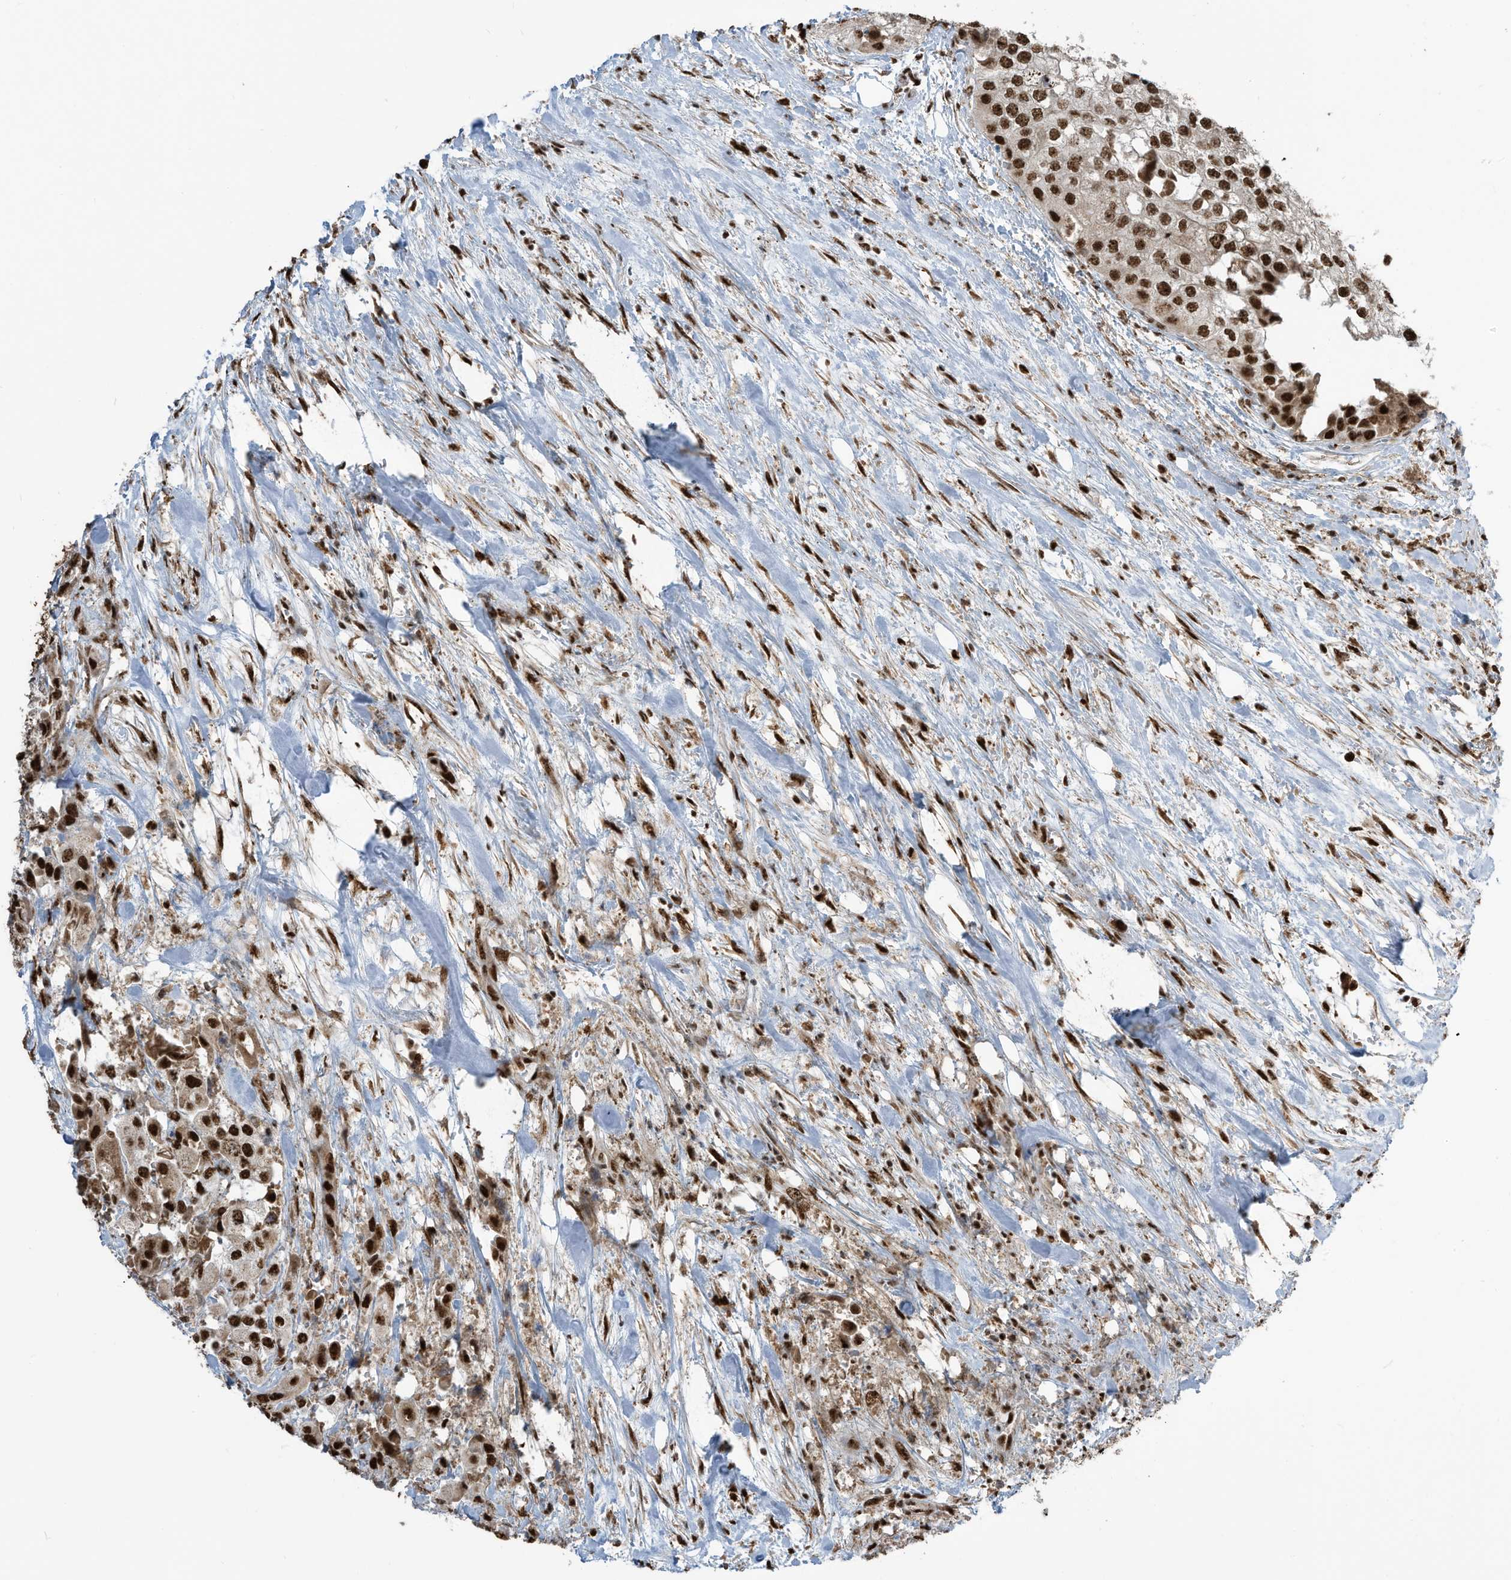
{"staining": {"intensity": "strong", "quantity": ">75%", "location": "nuclear"}, "tissue": "urothelial cancer", "cell_type": "Tumor cells", "image_type": "cancer", "snomed": [{"axis": "morphology", "description": "Urothelial carcinoma, High grade"}, {"axis": "topography", "description": "Urinary bladder"}], "caption": "Immunohistochemistry staining of urothelial carcinoma (high-grade), which exhibits high levels of strong nuclear staining in about >75% of tumor cells indicating strong nuclear protein positivity. The staining was performed using DAB (brown) for protein detection and nuclei were counterstained in hematoxylin (blue).", "gene": "LBH", "patient": {"sex": "male", "age": 64}}